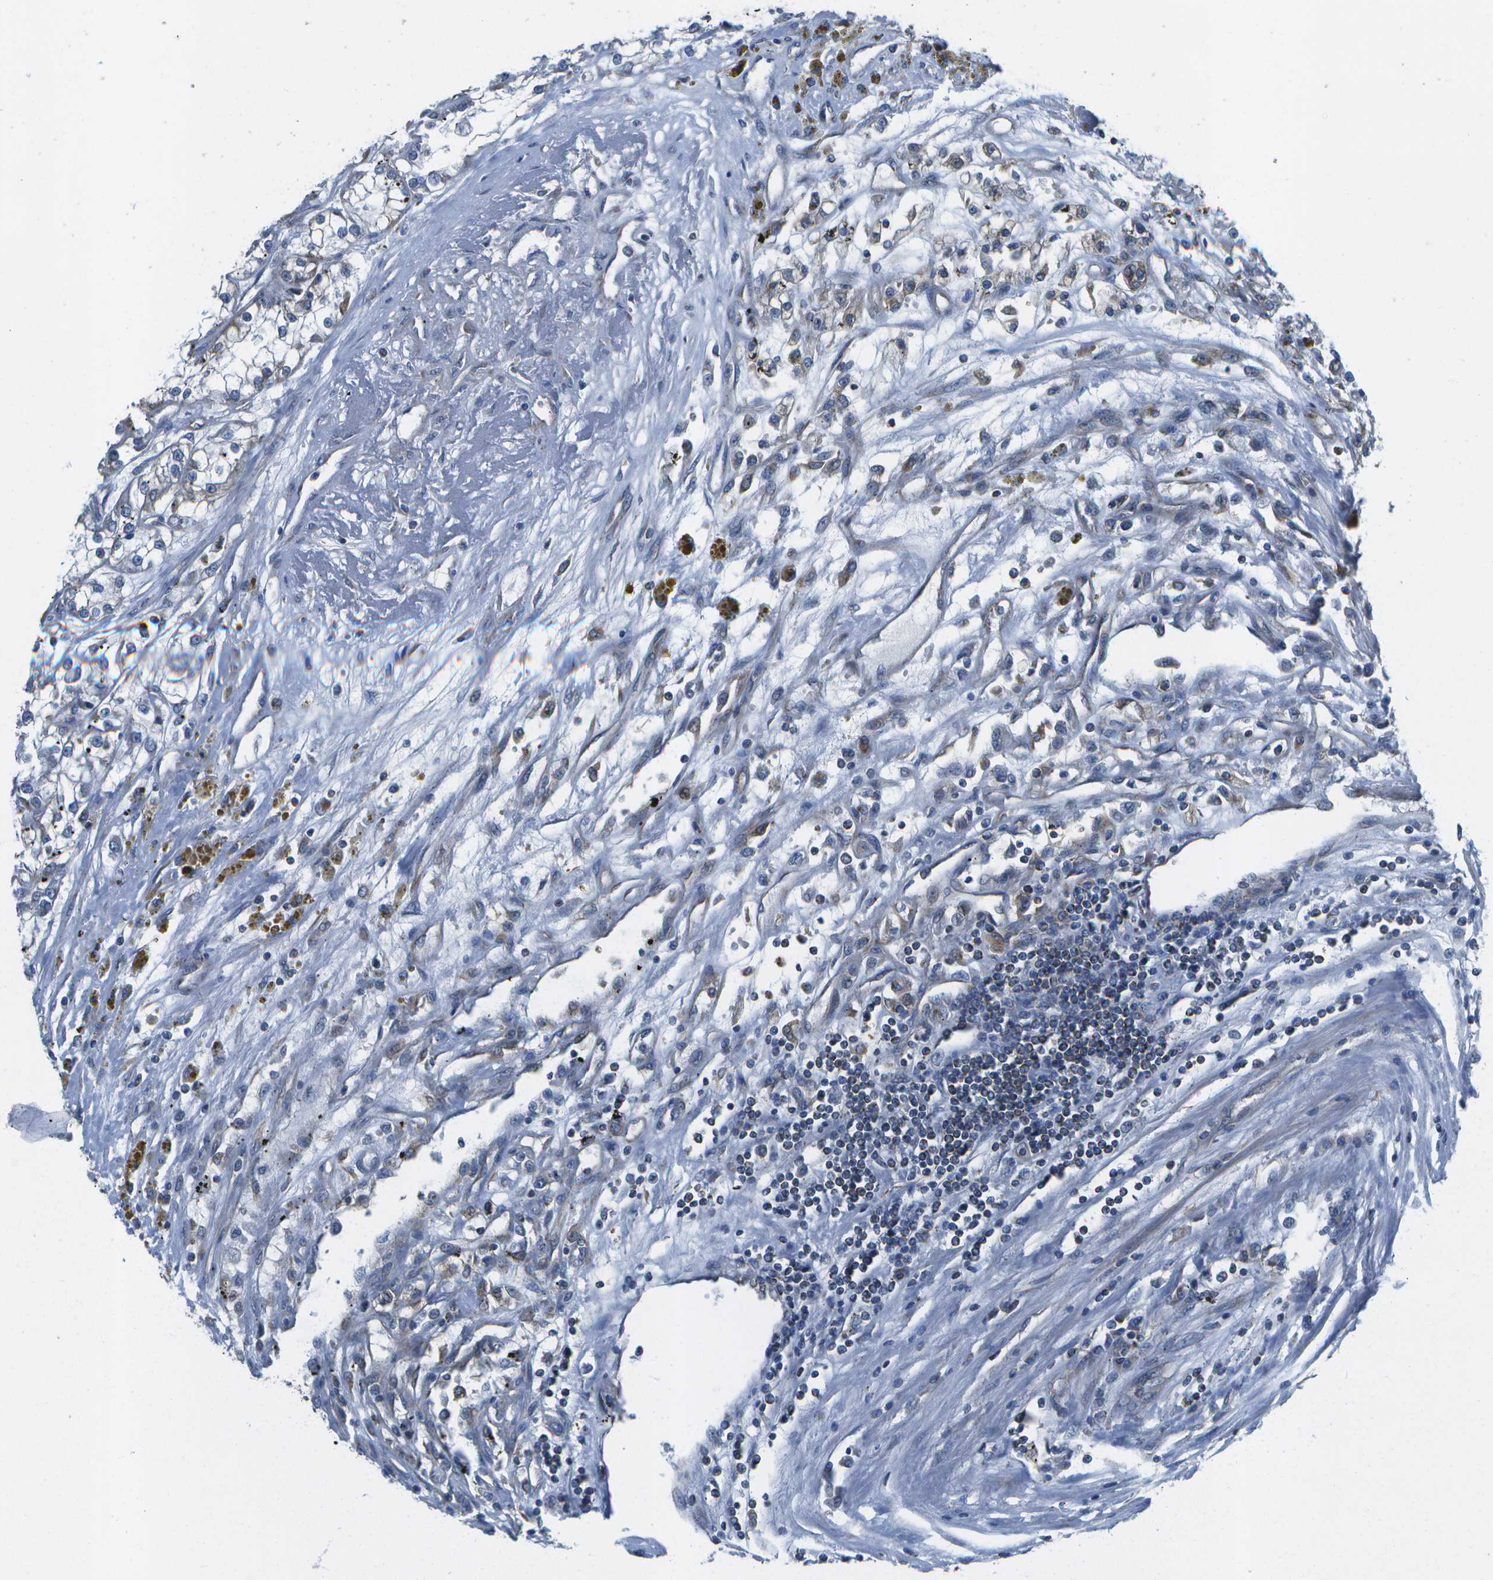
{"staining": {"intensity": "weak", "quantity": "<25%", "location": "cytoplasmic/membranous"}, "tissue": "renal cancer", "cell_type": "Tumor cells", "image_type": "cancer", "snomed": [{"axis": "morphology", "description": "Adenocarcinoma, NOS"}, {"axis": "topography", "description": "Kidney"}], "caption": "The photomicrograph shows no staining of tumor cells in renal adenocarcinoma. Nuclei are stained in blue.", "gene": "MVK", "patient": {"sex": "female", "age": 52}}